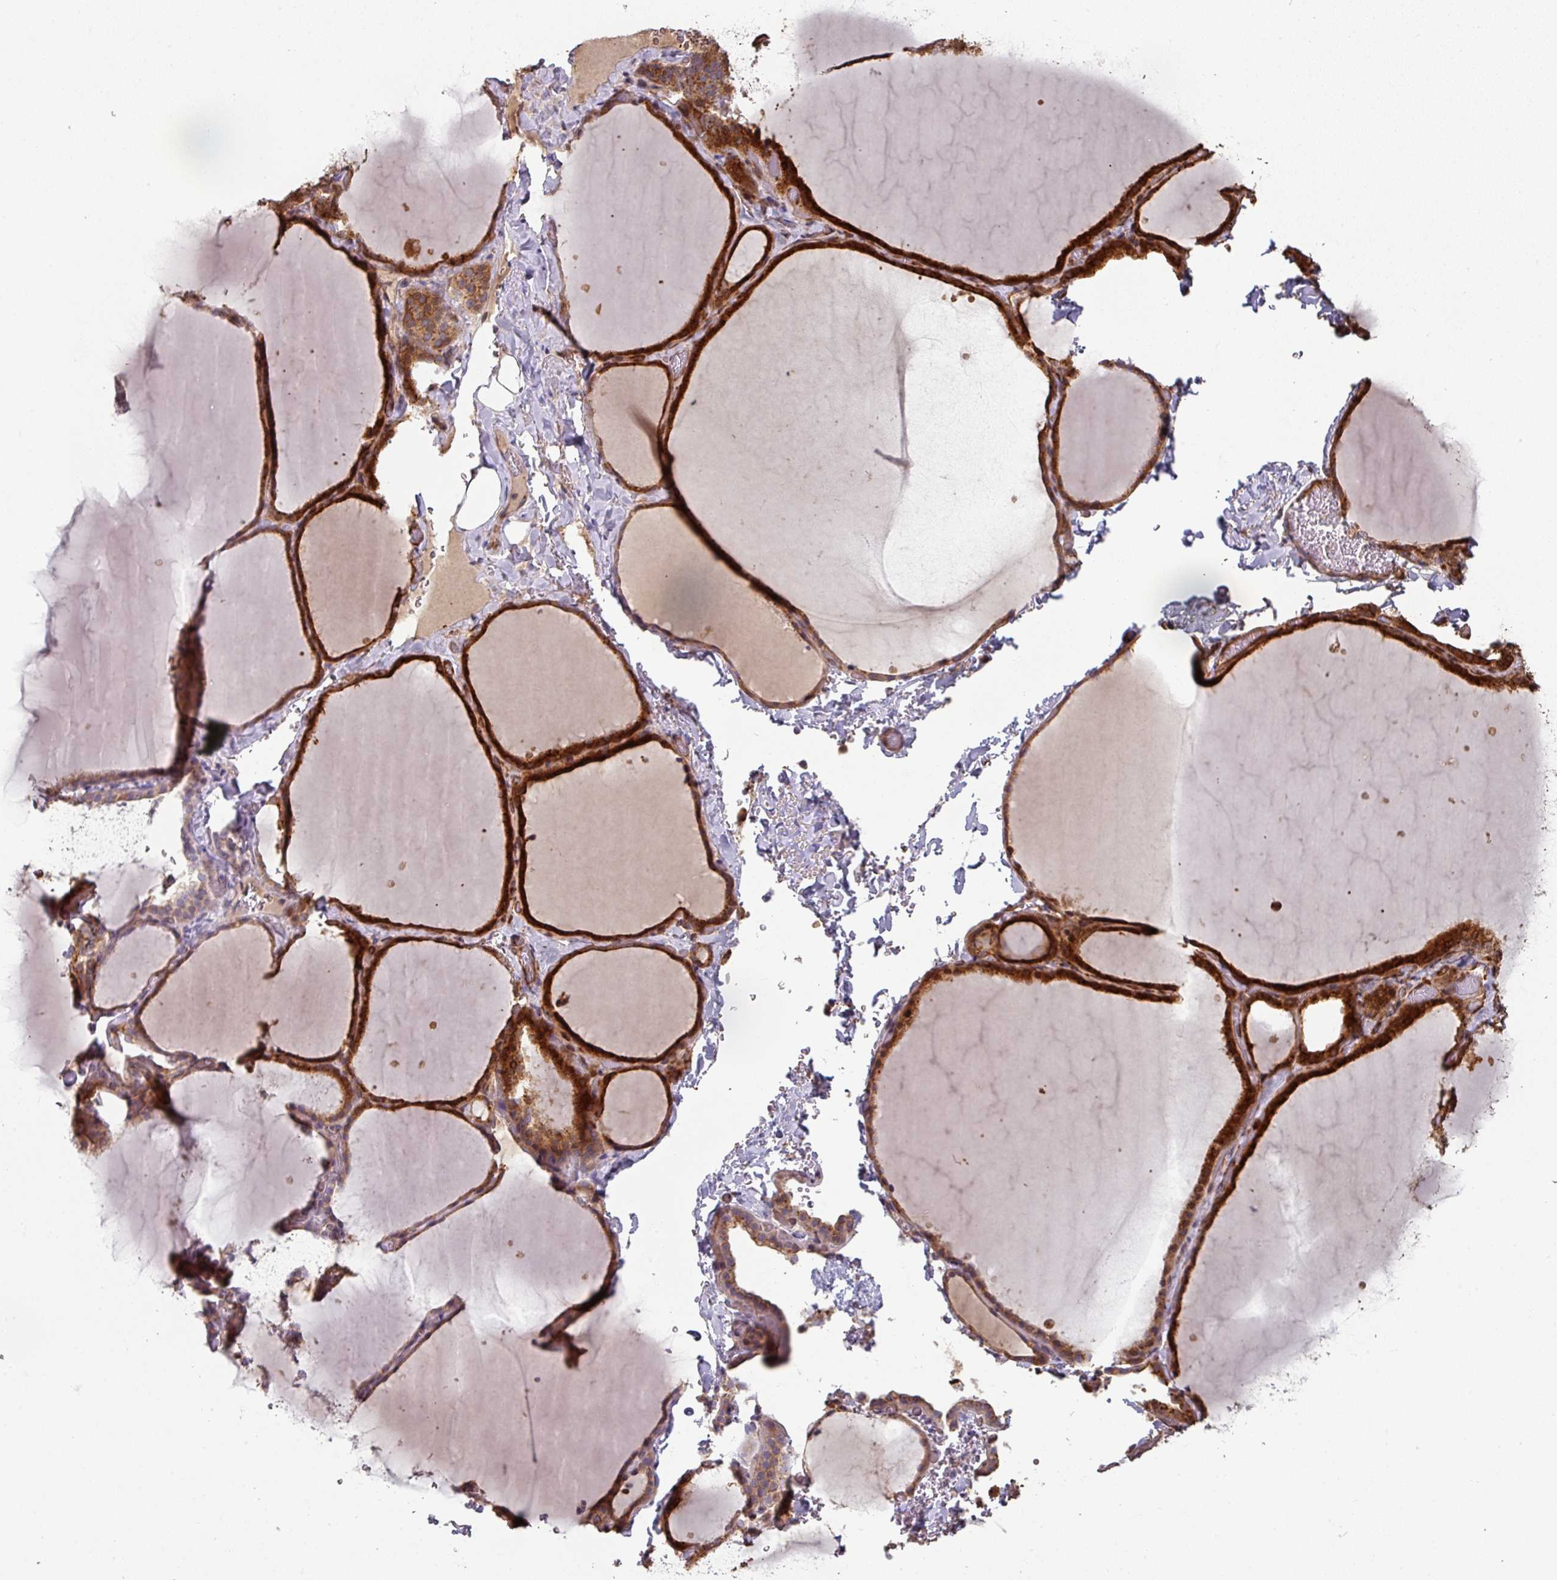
{"staining": {"intensity": "strong", "quantity": ">75%", "location": "cytoplasmic/membranous"}, "tissue": "thyroid gland", "cell_type": "Glandular cells", "image_type": "normal", "snomed": [{"axis": "morphology", "description": "Normal tissue, NOS"}, {"axis": "topography", "description": "Thyroid gland"}], "caption": "Glandular cells demonstrate strong cytoplasmic/membranous staining in approximately >75% of cells in normal thyroid gland.", "gene": "SIK1", "patient": {"sex": "female", "age": 22}}